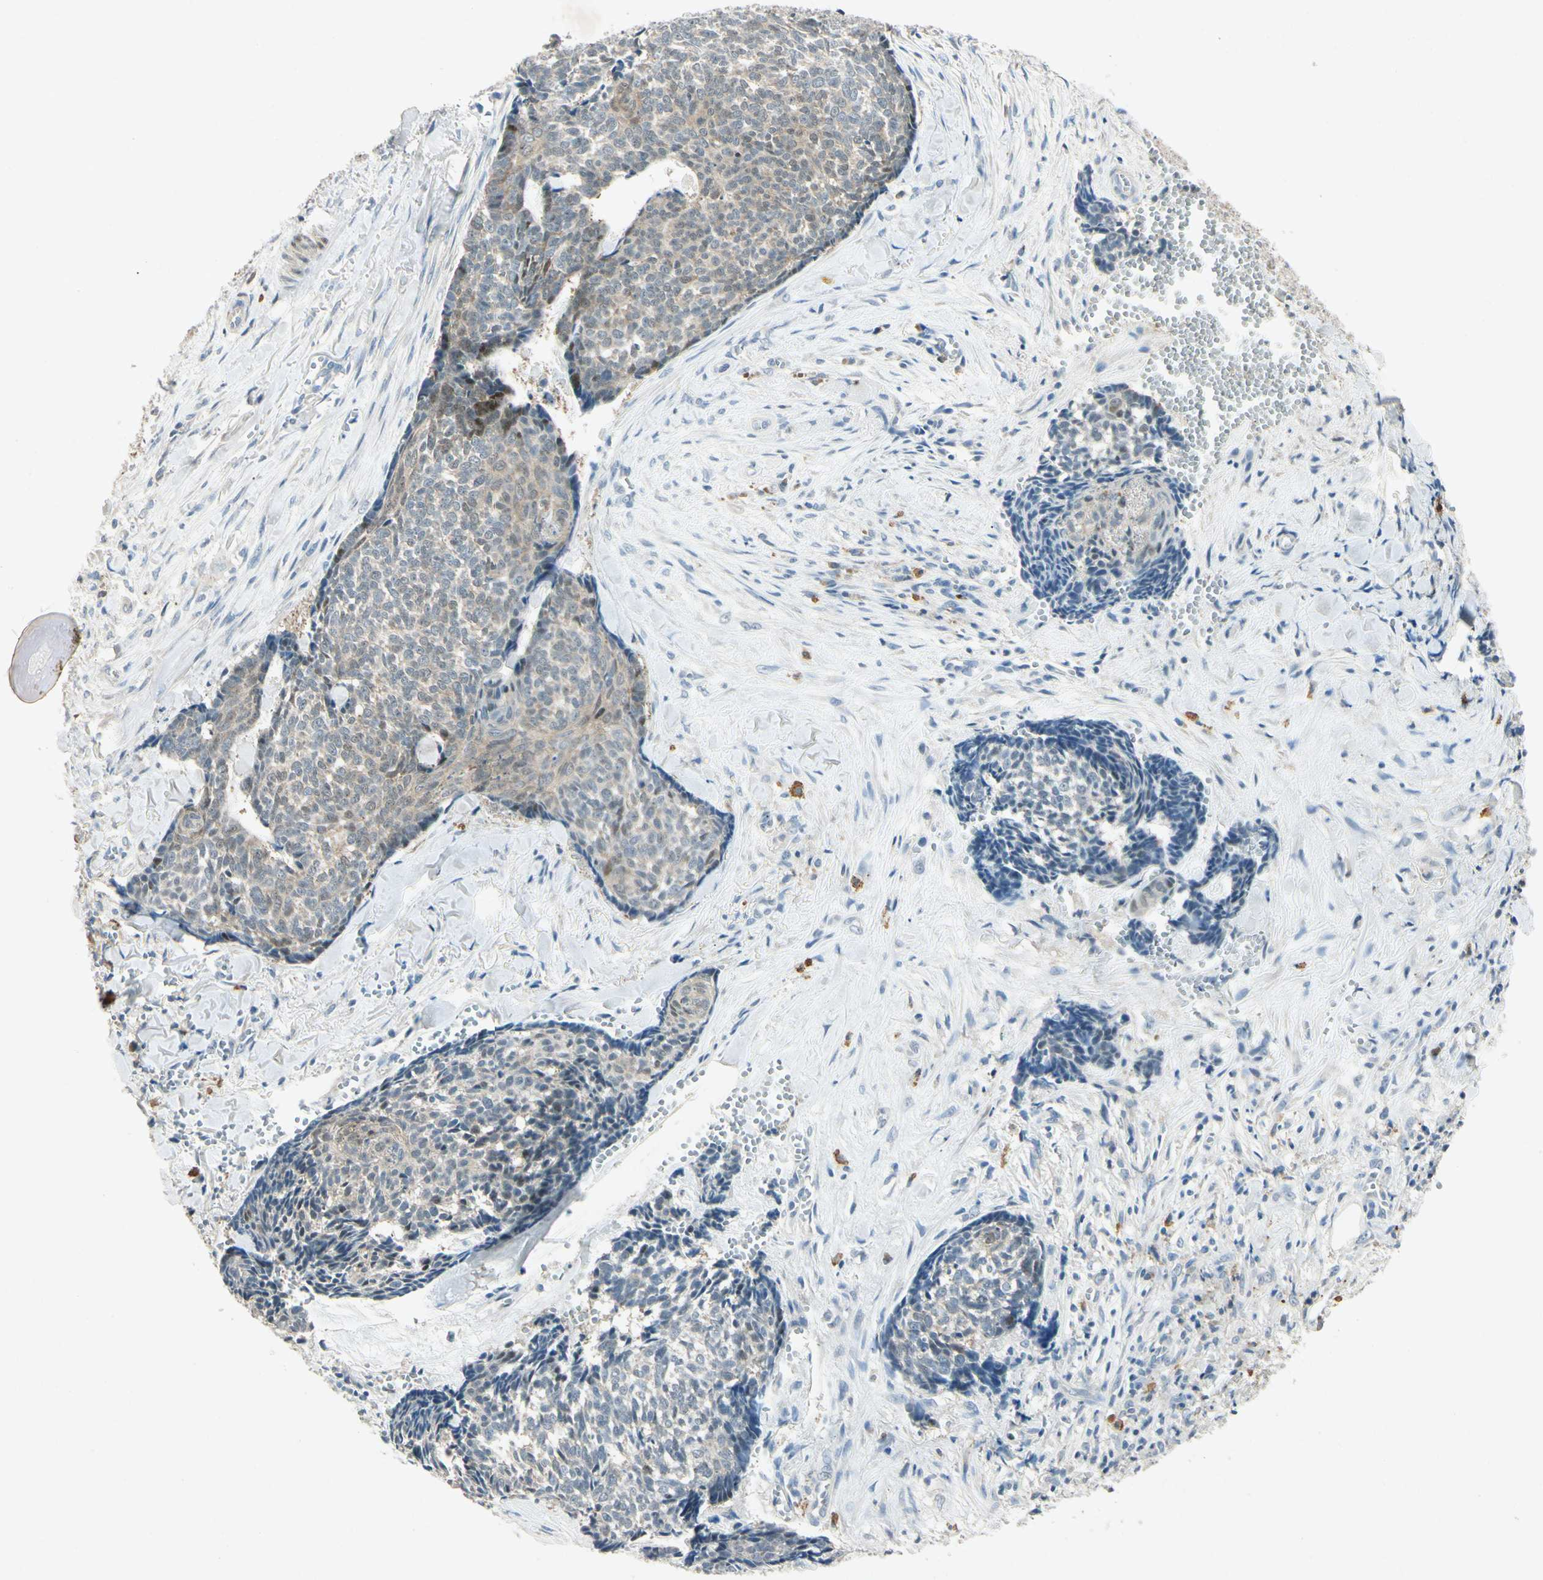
{"staining": {"intensity": "weak", "quantity": "25%-75%", "location": "cytoplasmic/membranous,nuclear"}, "tissue": "skin cancer", "cell_type": "Tumor cells", "image_type": "cancer", "snomed": [{"axis": "morphology", "description": "Basal cell carcinoma"}, {"axis": "topography", "description": "Skin"}], "caption": "Skin basal cell carcinoma tissue reveals weak cytoplasmic/membranous and nuclear expression in approximately 25%-75% of tumor cells, visualized by immunohistochemistry. The protein of interest is stained brown, and the nuclei are stained in blue (DAB (3,3'-diaminobenzidine) IHC with brightfield microscopy, high magnification).", "gene": "HSPA1B", "patient": {"sex": "male", "age": 84}}